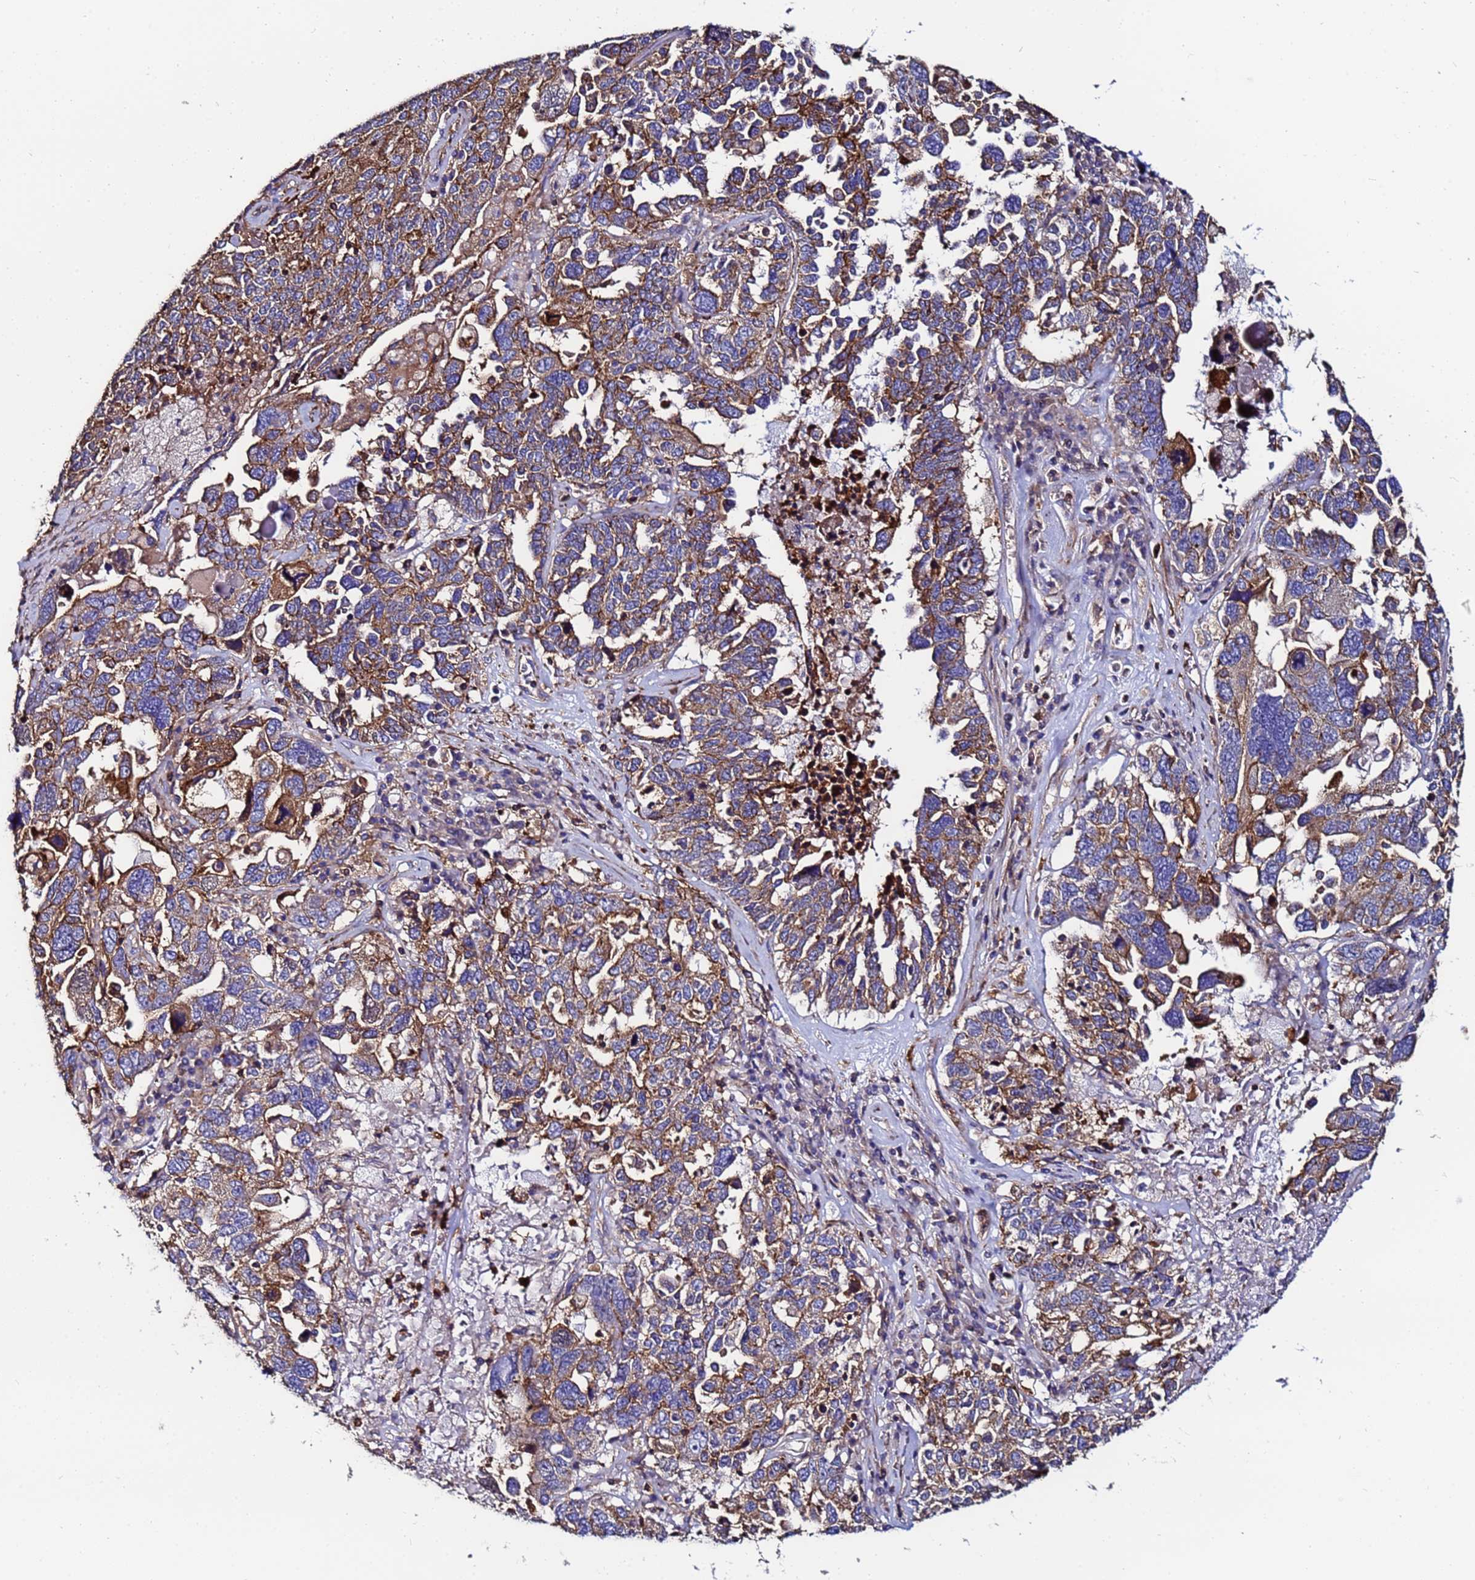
{"staining": {"intensity": "moderate", "quantity": ">75%", "location": "cytoplasmic/membranous"}, "tissue": "ovarian cancer", "cell_type": "Tumor cells", "image_type": "cancer", "snomed": [{"axis": "morphology", "description": "Carcinoma, endometroid"}, {"axis": "topography", "description": "Ovary"}], "caption": "Tumor cells show moderate cytoplasmic/membranous positivity in about >75% of cells in ovarian cancer (endometroid carcinoma). (DAB (3,3'-diaminobenzidine) = brown stain, brightfield microscopy at high magnification).", "gene": "POTEE", "patient": {"sex": "female", "age": 62}}